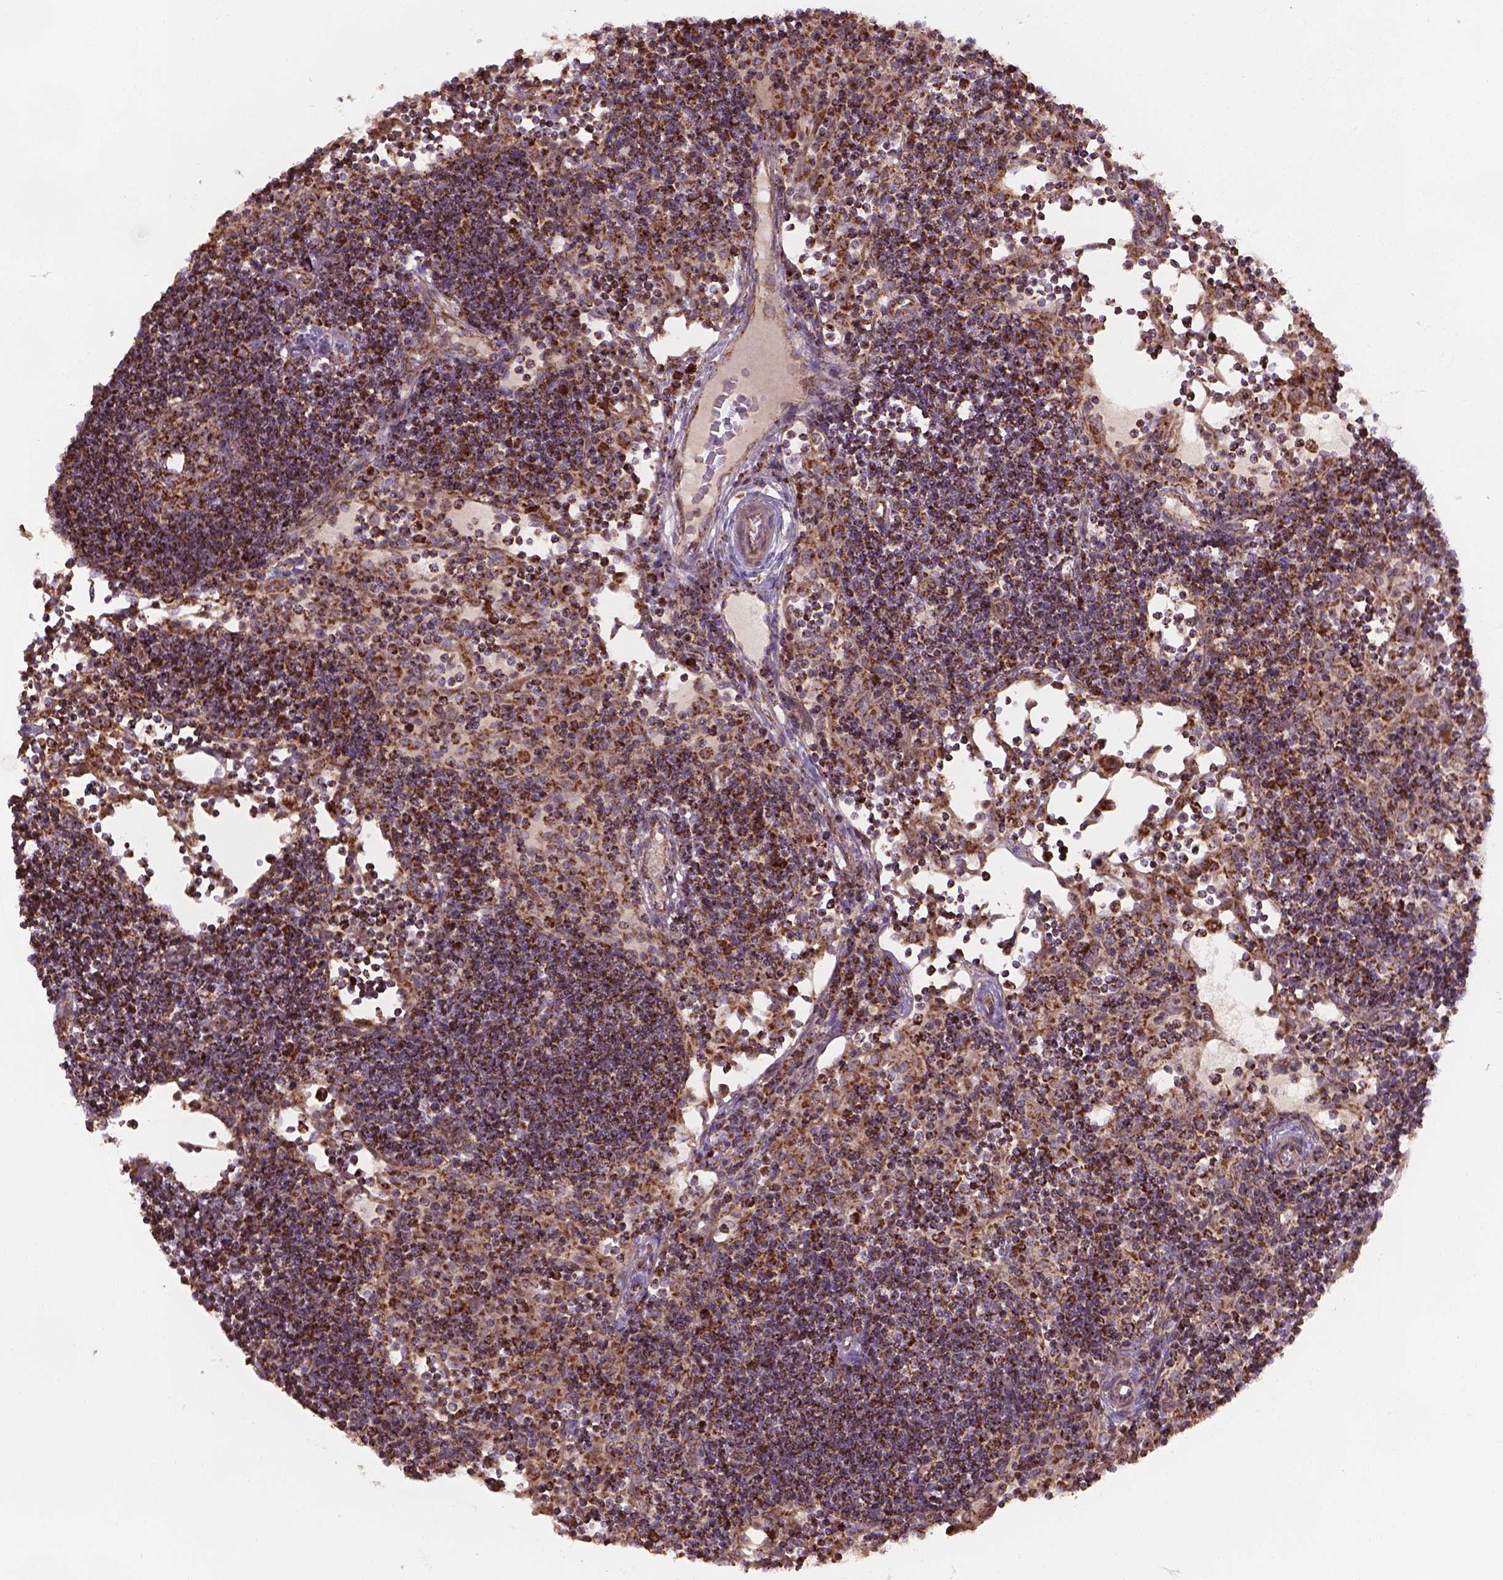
{"staining": {"intensity": "strong", "quantity": ">75%", "location": "cytoplasmic/membranous"}, "tissue": "lymph node", "cell_type": "Germinal center cells", "image_type": "normal", "snomed": [{"axis": "morphology", "description": "Normal tissue, NOS"}, {"axis": "topography", "description": "Lymph node"}], "caption": "Lymph node stained with a brown dye exhibits strong cytoplasmic/membranous positive expression in about >75% of germinal center cells.", "gene": "PIBF1", "patient": {"sex": "female", "age": 72}}